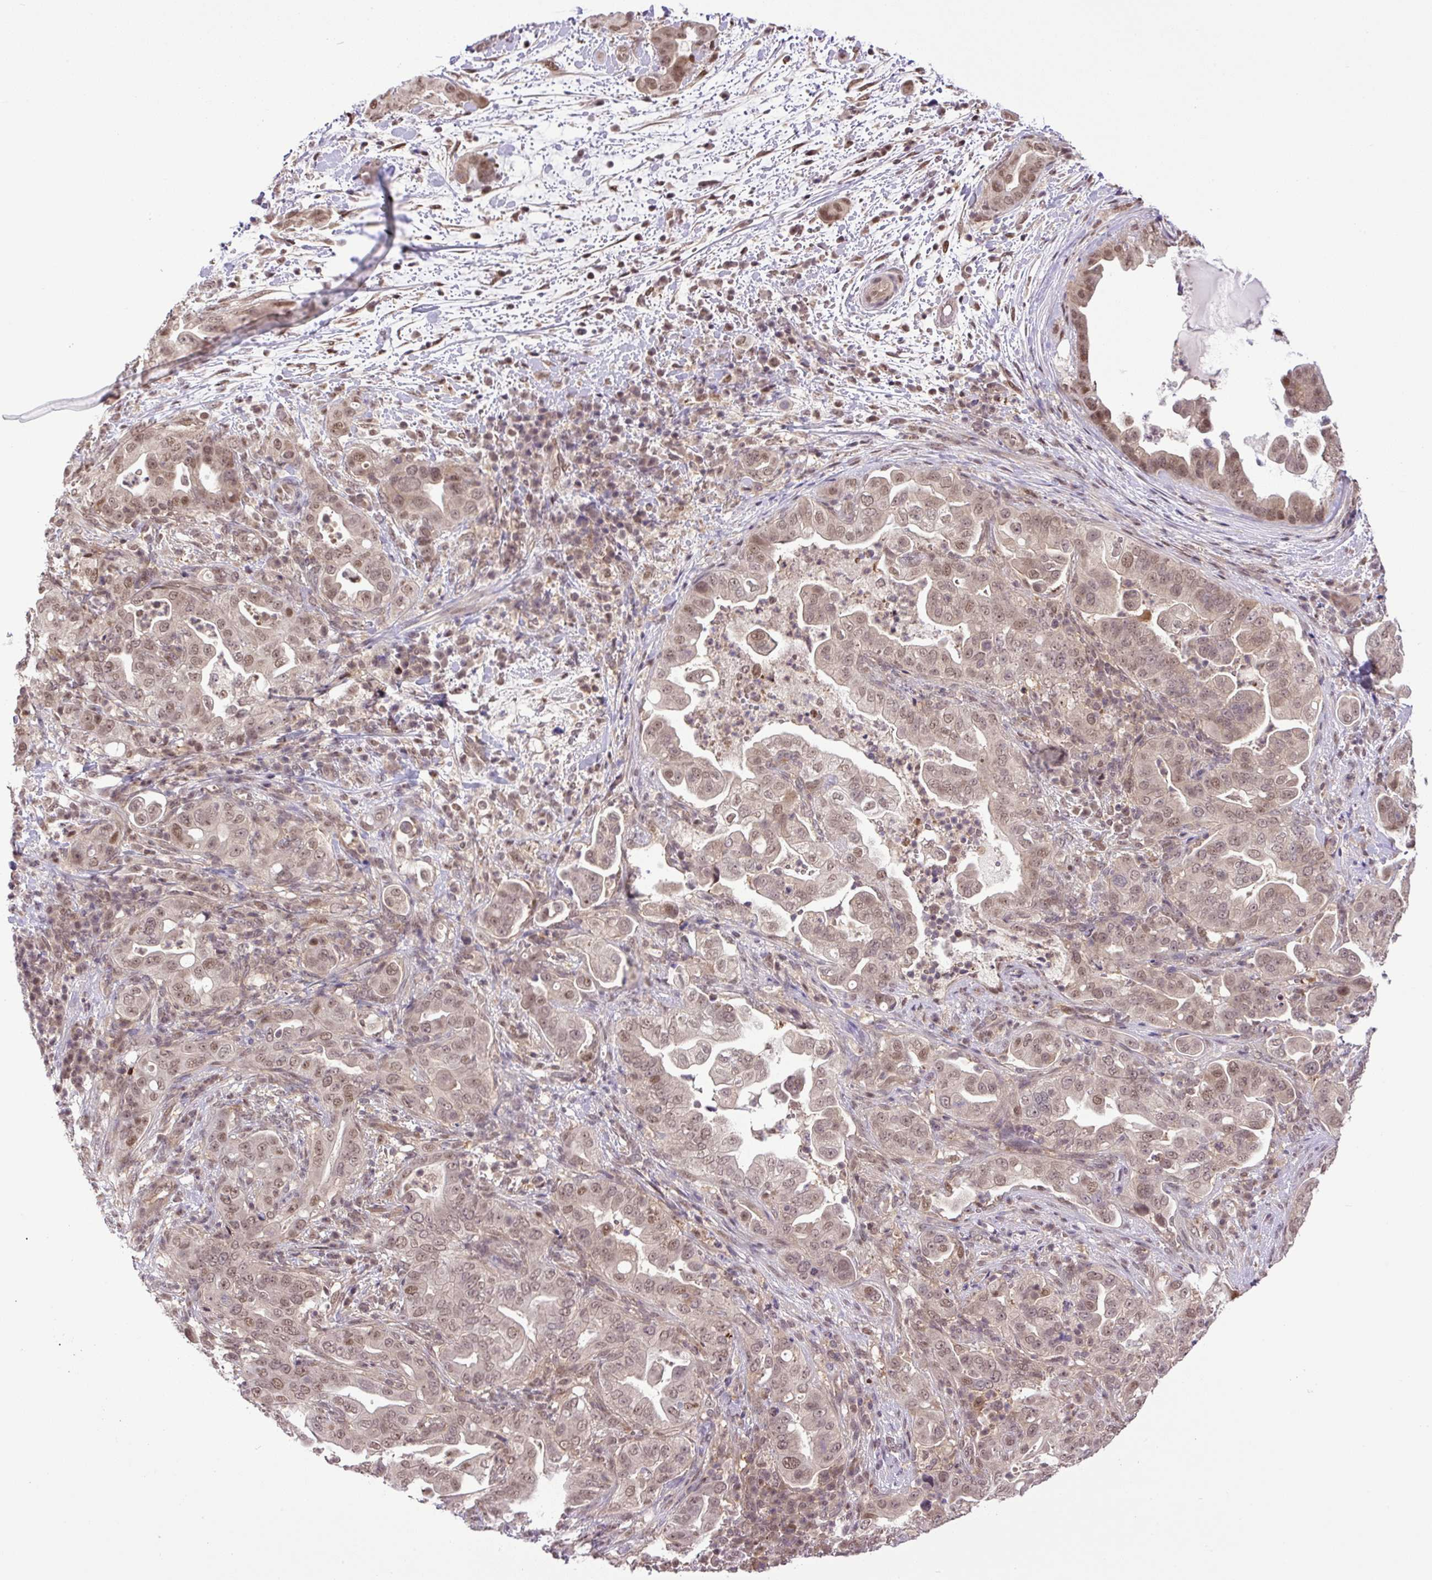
{"staining": {"intensity": "weak", "quantity": ">75%", "location": "nuclear"}, "tissue": "pancreatic cancer", "cell_type": "Tumor cells", "image_type": "cancer", "snomed": [{"axis": "morphology", "description": "Normal tissue, NOS"}, {"axis": "morphology", "description": "Adenocarcinoma, NOS"}, {"axis": "topography", "description": "Lymph node"}, {"axis": "topography", "description": "Pancreas"}], "caption": "Protein positivity by immunohistochemistry displays weak nuclear positivity in approximately >75% of tumor cells in adenocarcinoma (pancreatic).", "gene": "SGTA", "patient": {"sex": "female", "age": 67}}